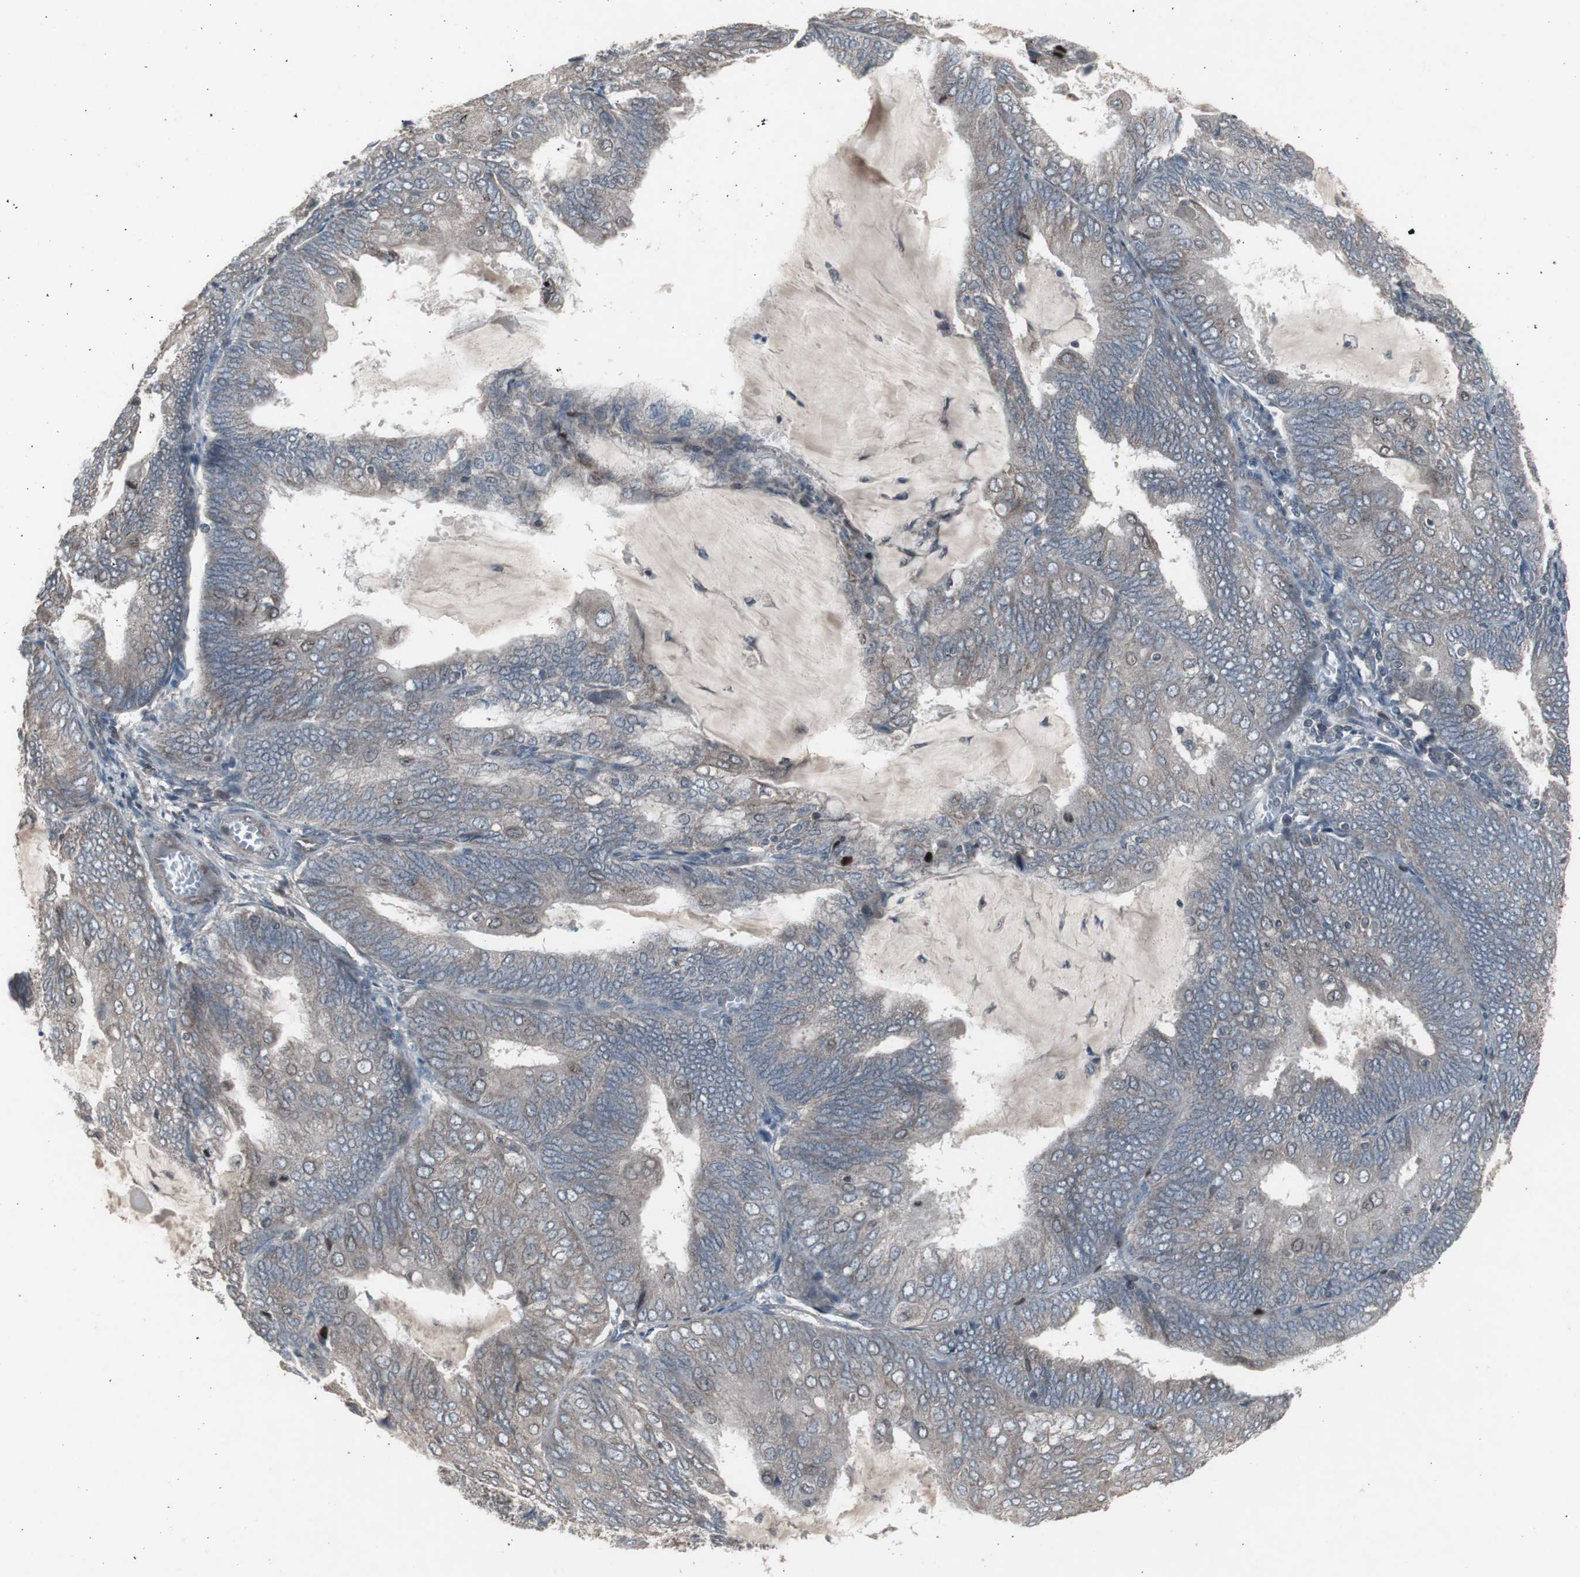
{"staining": {"intensity": "weak", "quantity": "25%-75%", "location": "cytoplasmic/membranous"}, "tissue": "endometrial cancer", "cell_type": "Tumor cells", "image_type": "cancer", "snomed": [{"axis": "morphology", "description": "Adenocarcinoma, NOS"}, {"axis": "topography", "description": "Endometrium"}], "caption": "Endometrial cancer was stained to show a protein in brown. There is low levels of weak cytoplasmic/membranous positivity in approximately 25%-75% of tumor cells. The staining was performed using DAB (3,3'-diaminobenzidine), with brown indicating positive protein expression. Nuclei are stained blue with hematoxylin.", "gene": "SSTR2", "patient": {"sex": "female", "age": 81}}